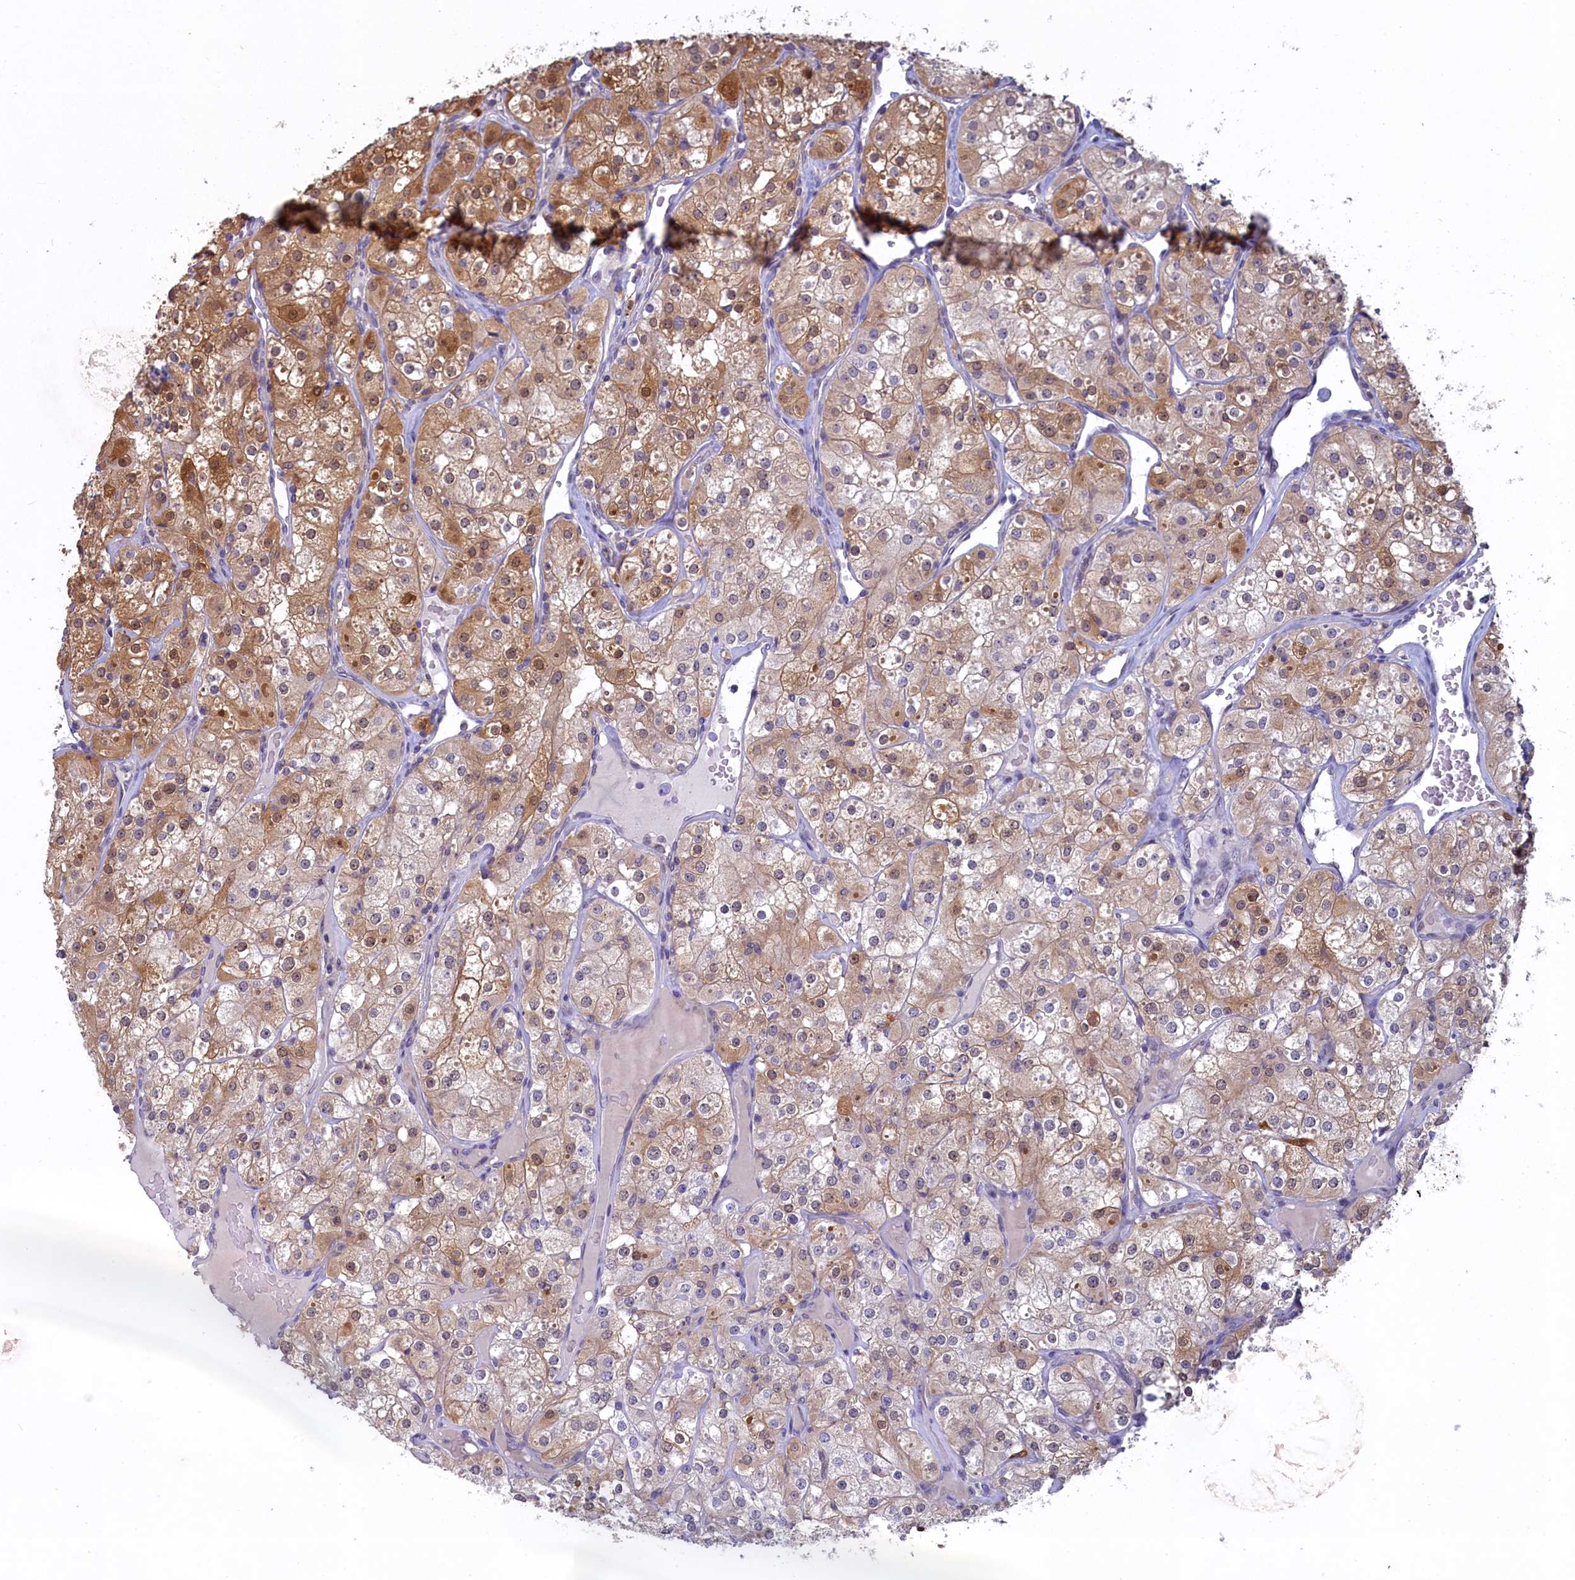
{"staining": {"intensity": "moderate", "quantity": "25%-75%", "location": "cytoplasmic/membranous,nuclear"}, "tissue": "renal cancer", "cell_type": "Tumor cells", "image_type": "cancer", "snomed": [{"axis": "morphology", "description": "Adenocarcinoma, NOS"}, {"axis": "topography", "description": "Kidney"}], "caption": "DAB (3,3'-diaminobenzidine) immunohistochemical staining of human renal cancer demonstrates moderate cytoplasmic/membranous and nuclear protein staining in about 25%-75% of tumor cells.", "gene": "UCHL3", "patient": {"sex": "male", "age": 77}}